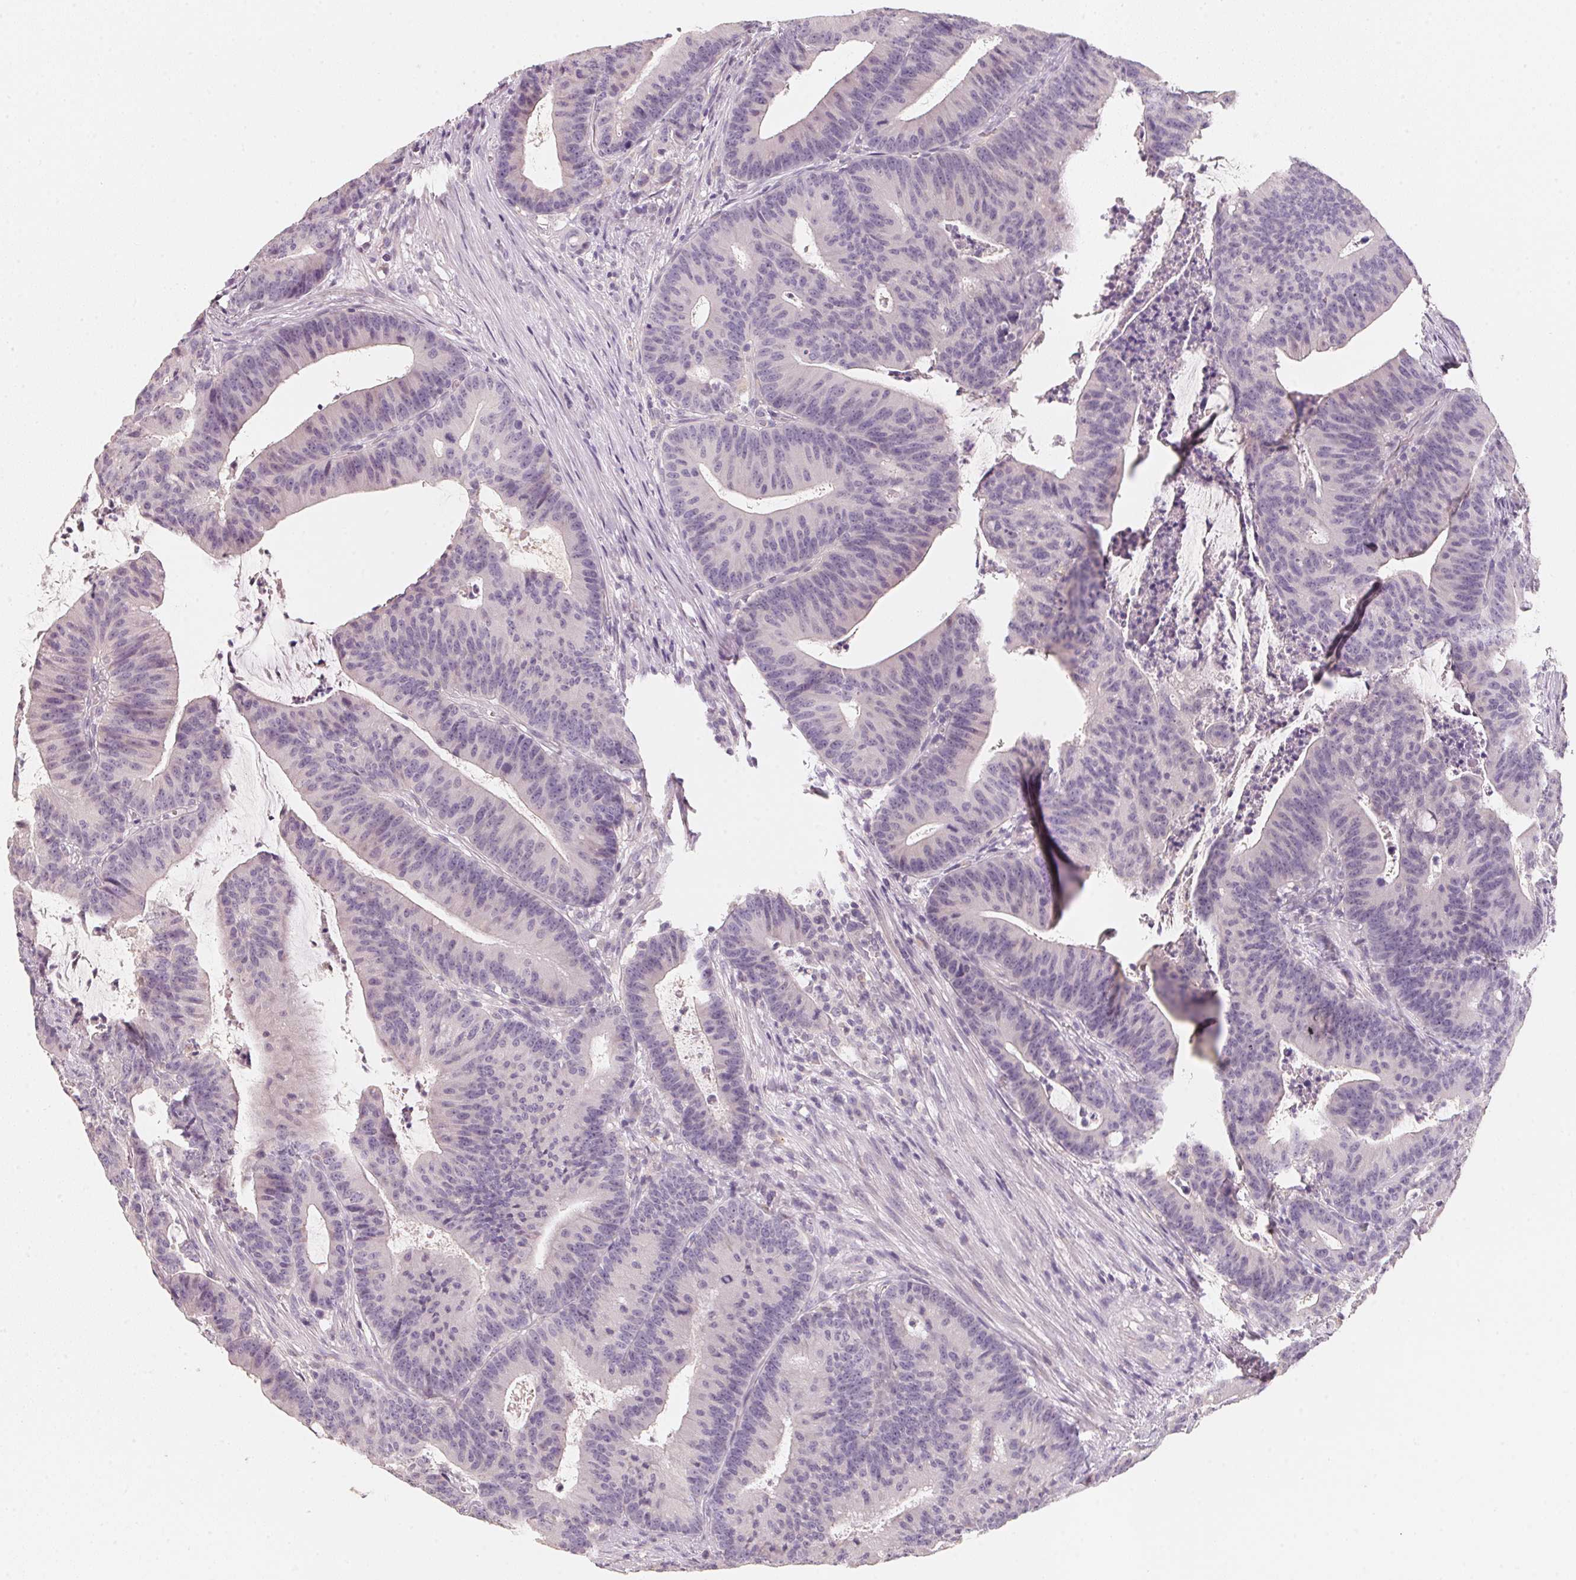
{"staining": {"intensity": "negative", "quantity": "none", "location": "none"}, "tissue": "colorectal cancer", "cell_type": "Tumor cells", "image_type": "cancer", "snomed": [{"axis": "morphology", "description": "Adenocarcinoma, NOS"}, {"axis": "topography", "description": "Colon"}], "caption": "Tumor cells are negative for brown protein staining in colorectal adenocarcinoma.", "gene": "TREH", "patient": {"sex": "female", "age": 78}}